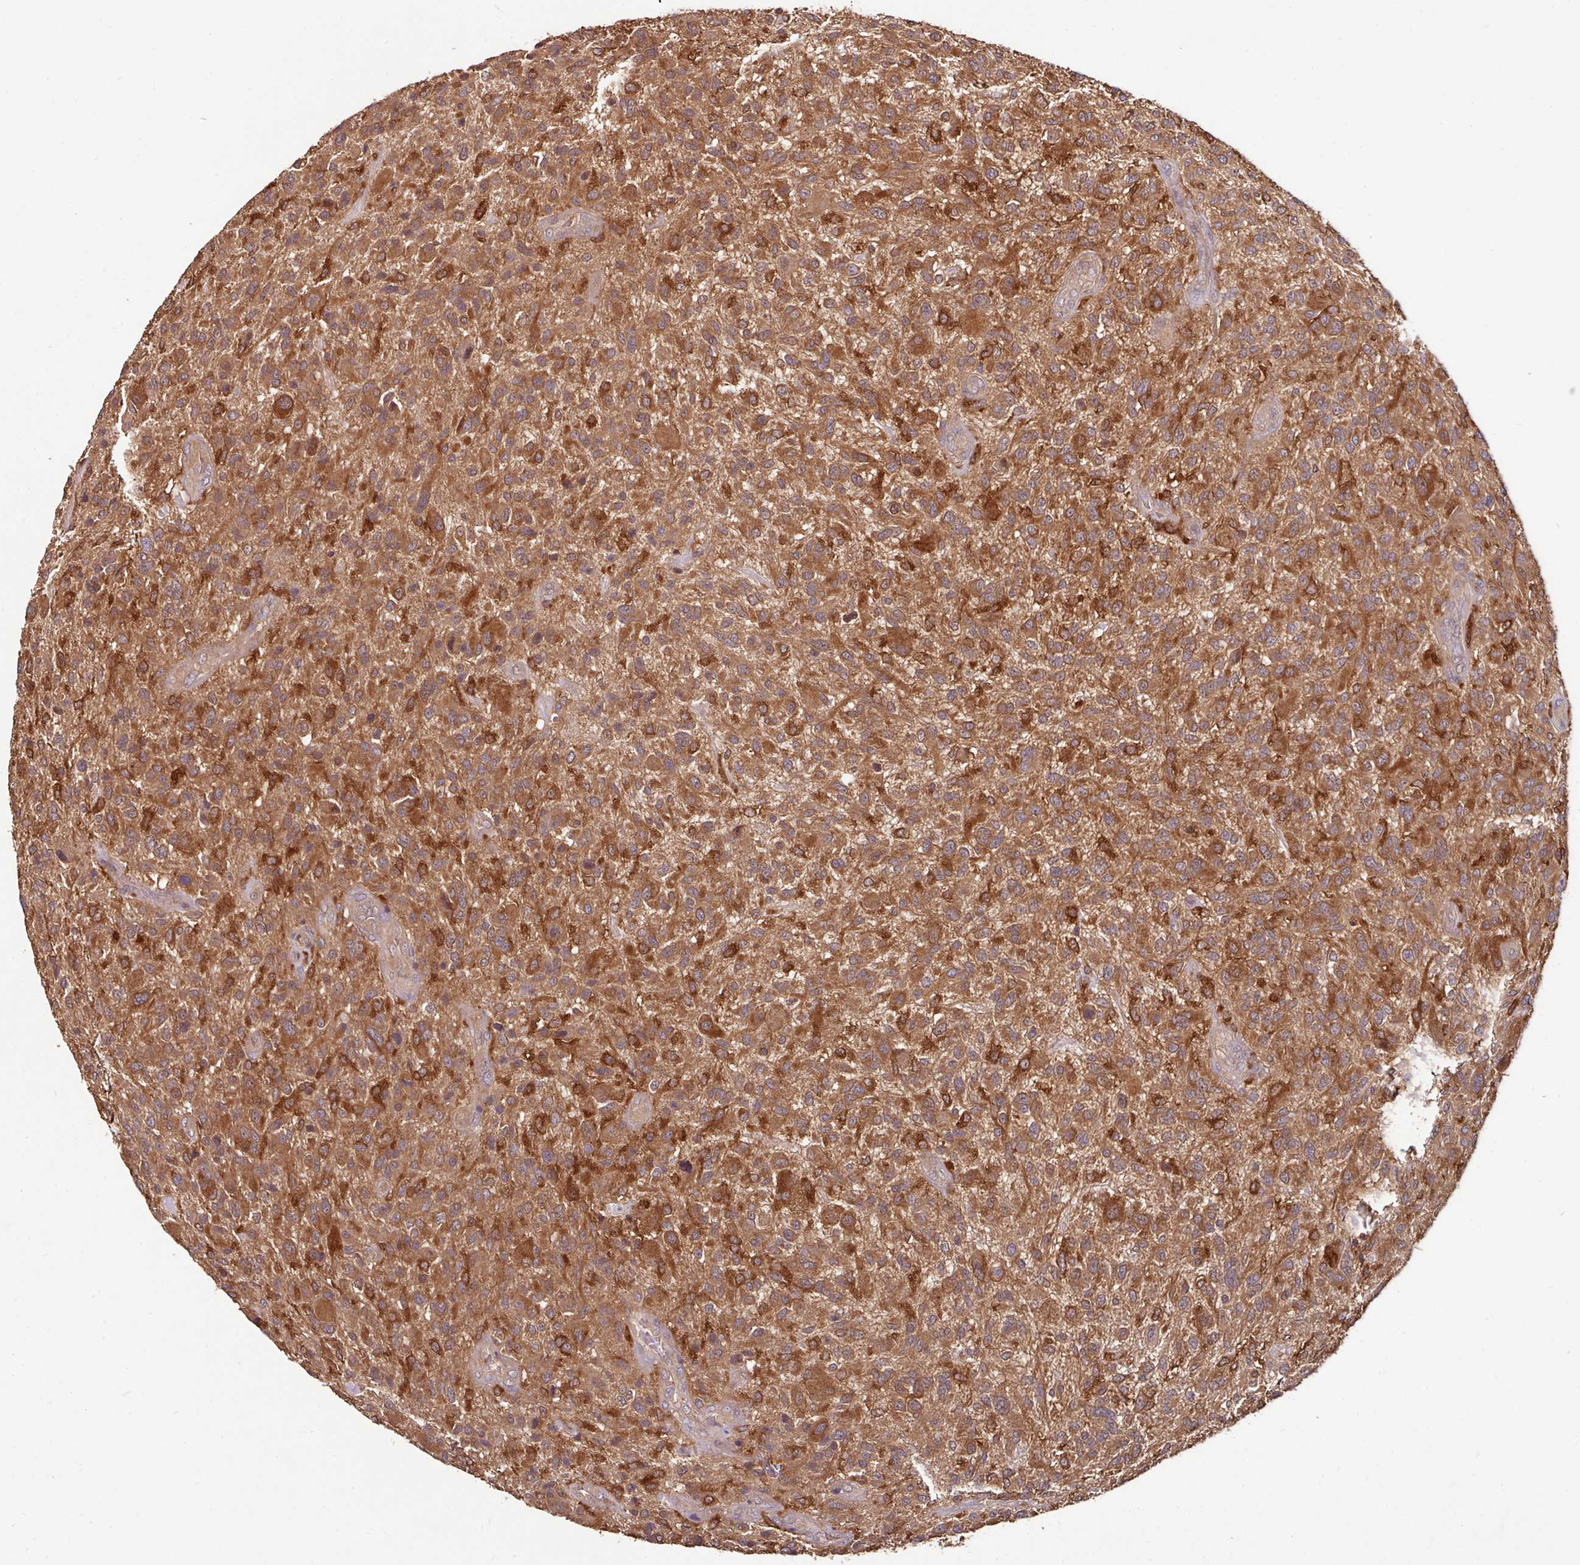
{"staining": {"intensity": "strong", "quantity": "25%-75%", "location": "cytoplasmic/membranous"}, "tissue": "glioma", "cell_type": "Tumor cells", "image_type": "cancer", "snomed": [{"axis": "morphology", "description": "Glioma, malignant, High grade"}, {"axis": "topography", "description": "Brain"}], "caption": "Glioma stained for a protein (brown) demonstrates strong cytoplasmic/membranous positive positivity in approximately 25%-75% of tumor cells.", "gene": "GNPDA1", "patient": {"sex": "male", "age": 47}}